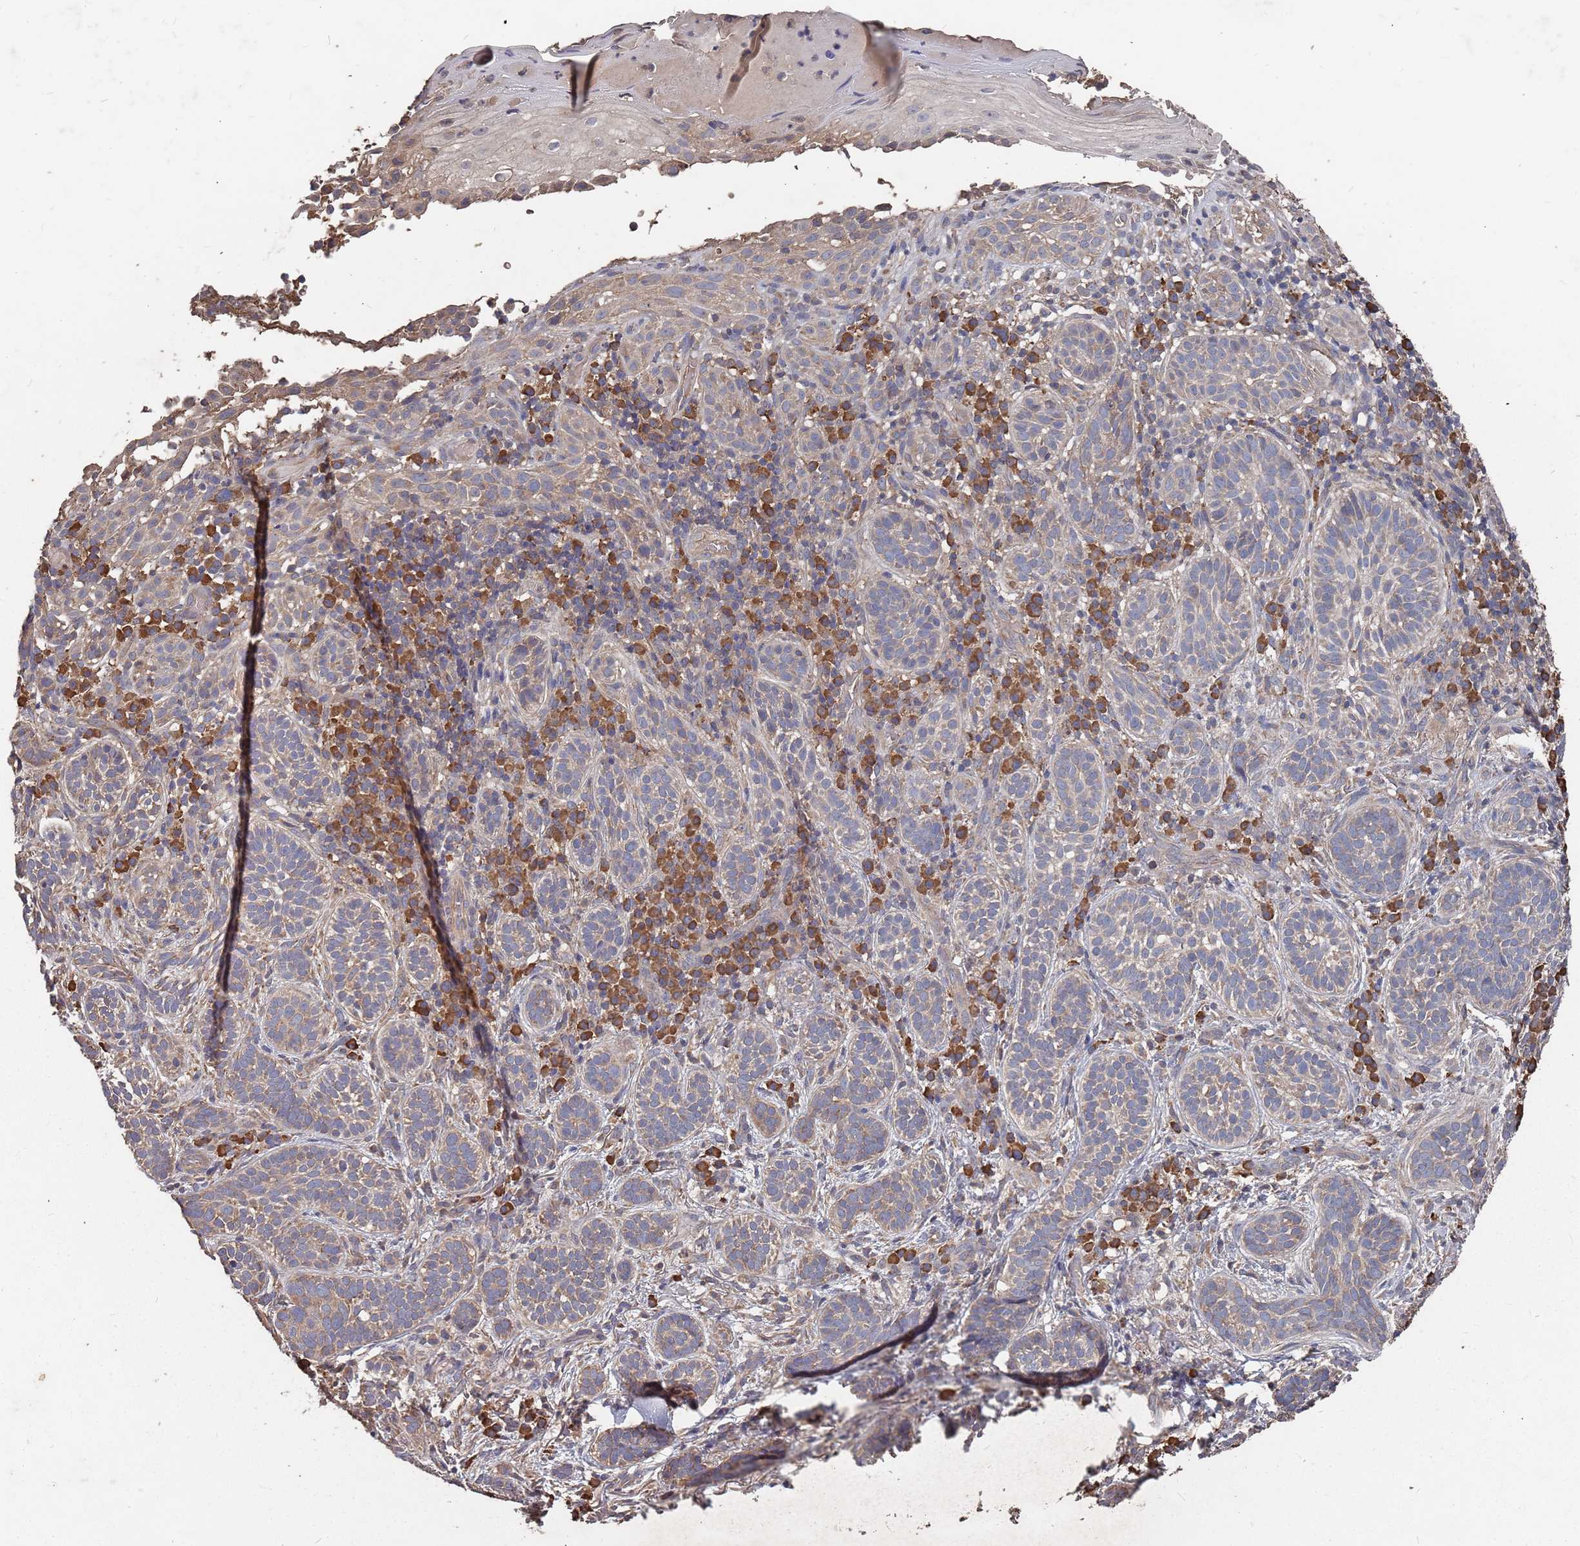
{"staining": {"intensity": "moderate", "quantity": "25%-75%", "location": "cytoplasmic/membranous"}, "tissue": "skin cancer", "cell_type": "Tumor cells", "image_type": "cancer", "snomed": [{"axis": "morphology", "description": "Basal cell carcinoma"}, {"axis": "topography", "description": "Skin"}], "caption": "Immunohistochemical staining of human skin cancer (basal cell carcinoma) reveals medium levels of moderate cytoplasmic/membranous expression in approximately 25%-75% of tumor cells. (IHC, brightfield microscopy, high magnification).", "gene": "ATG5", "patient": {"sex": "male", "age": 71}}